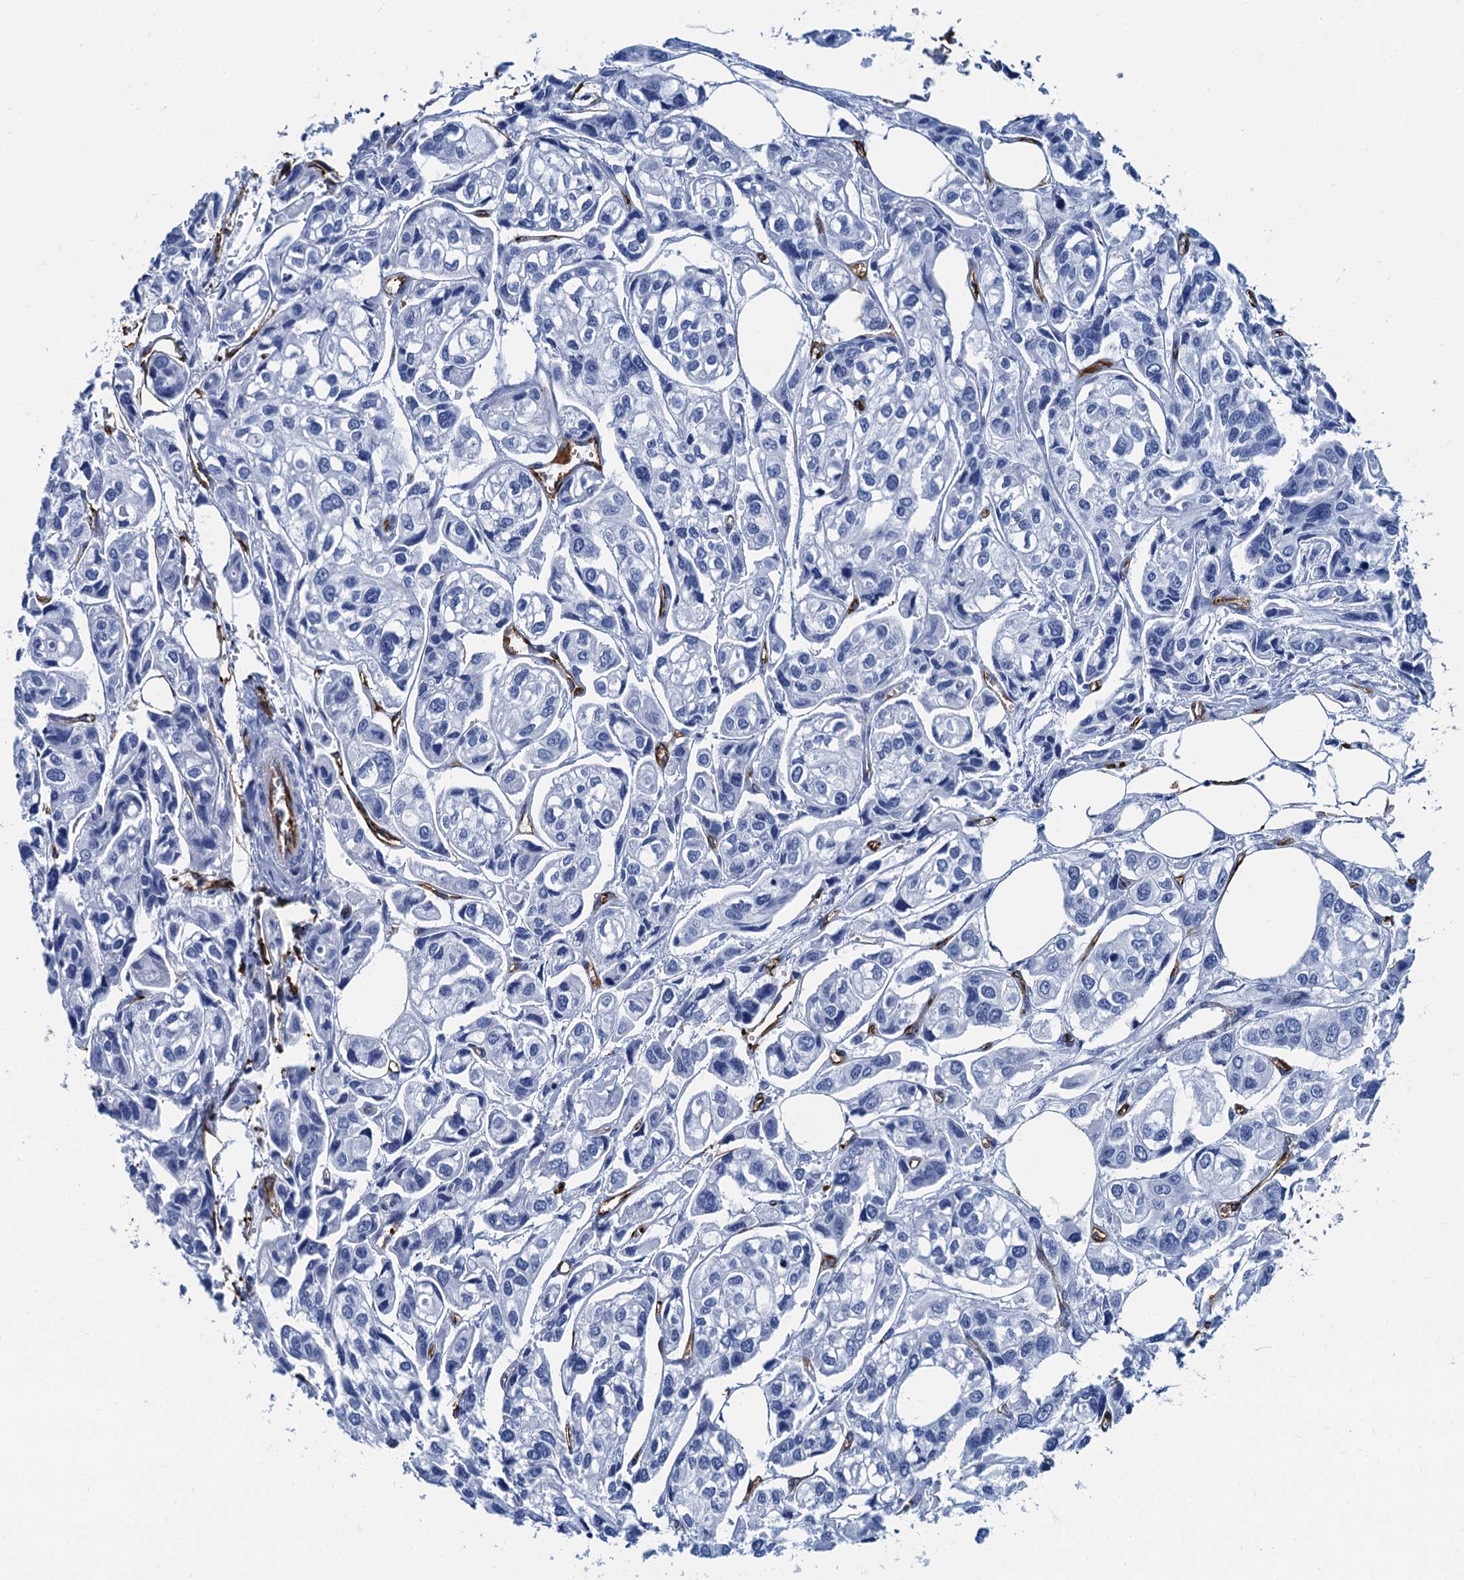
{"staining": {"intensity": "negative", "quantity": "none", "location": "none"}, "tissue": "urothelial cancer", "cell_type": "Tumor cells", "image_type": "cancer", "snomed": [{"axis": "morphology", "description": "Urothelial carcinoma, High grade"}, {"axis": "topography", "description": "Urinary bladder"}], "caption": "Tumor cells show no significant protein expression in urothelial carcinoma (high-grade).", "gene": "CAVIN2", "patient": {"sex": "male", "age": 67}}